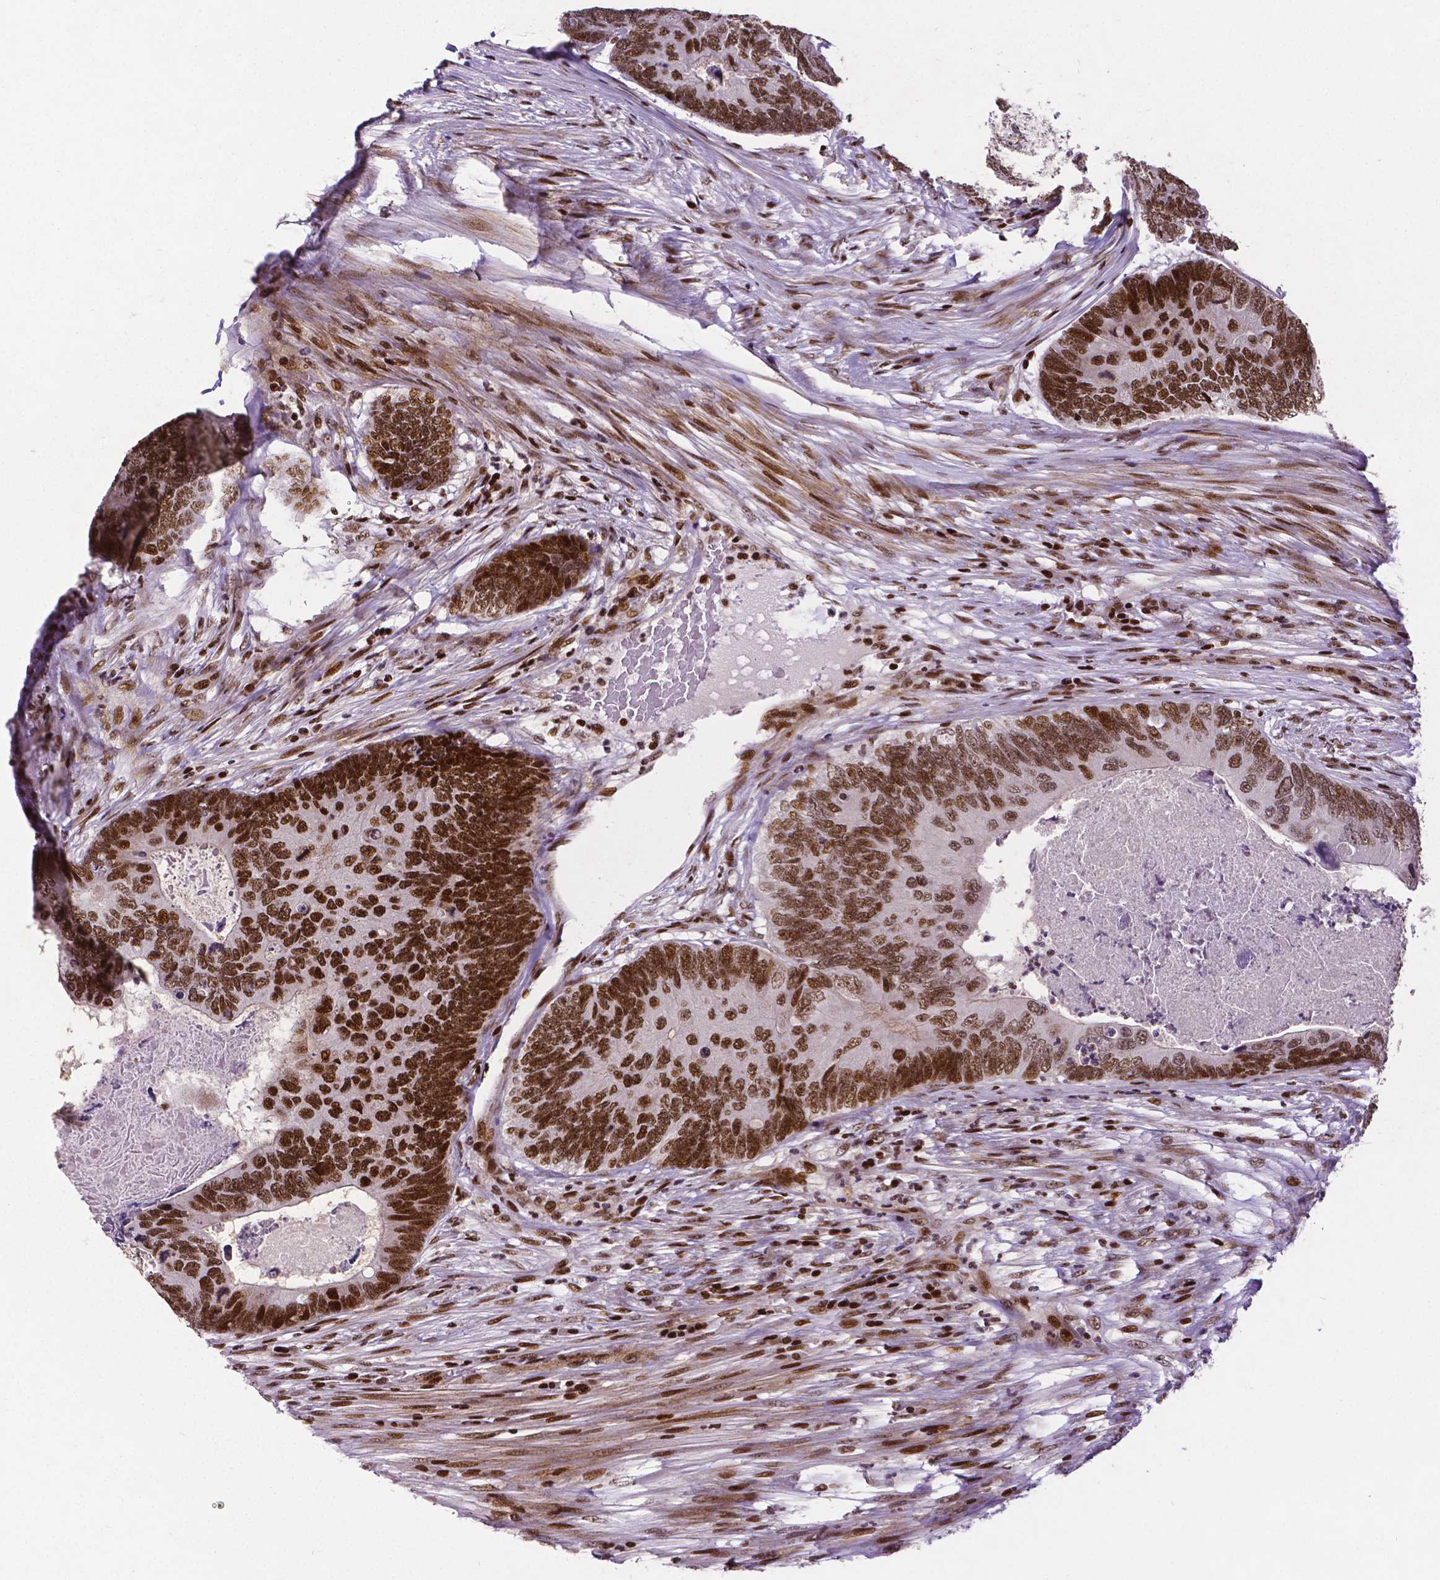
{"staining": {"intensity": "strong", "quantity": "25%-75%", "location": "nuclear"}, "tissue": "colorectal cancer", "cell_type": "Tumor cells", "image_type": "cancer", "snomed": [{"axis": "morphology", "description": "Adenocarcinoma, NOS"}, {"axis": "topography", "description": "Colon"}], "caption": "There is high levels of strong nuclear staining in tumor cells of colorectal adenocarcinoma, as demonstrated by immunohistochemical staining (brown color).", "gene": "CTCF", "patient": {"sex": "female", "age": 67}}